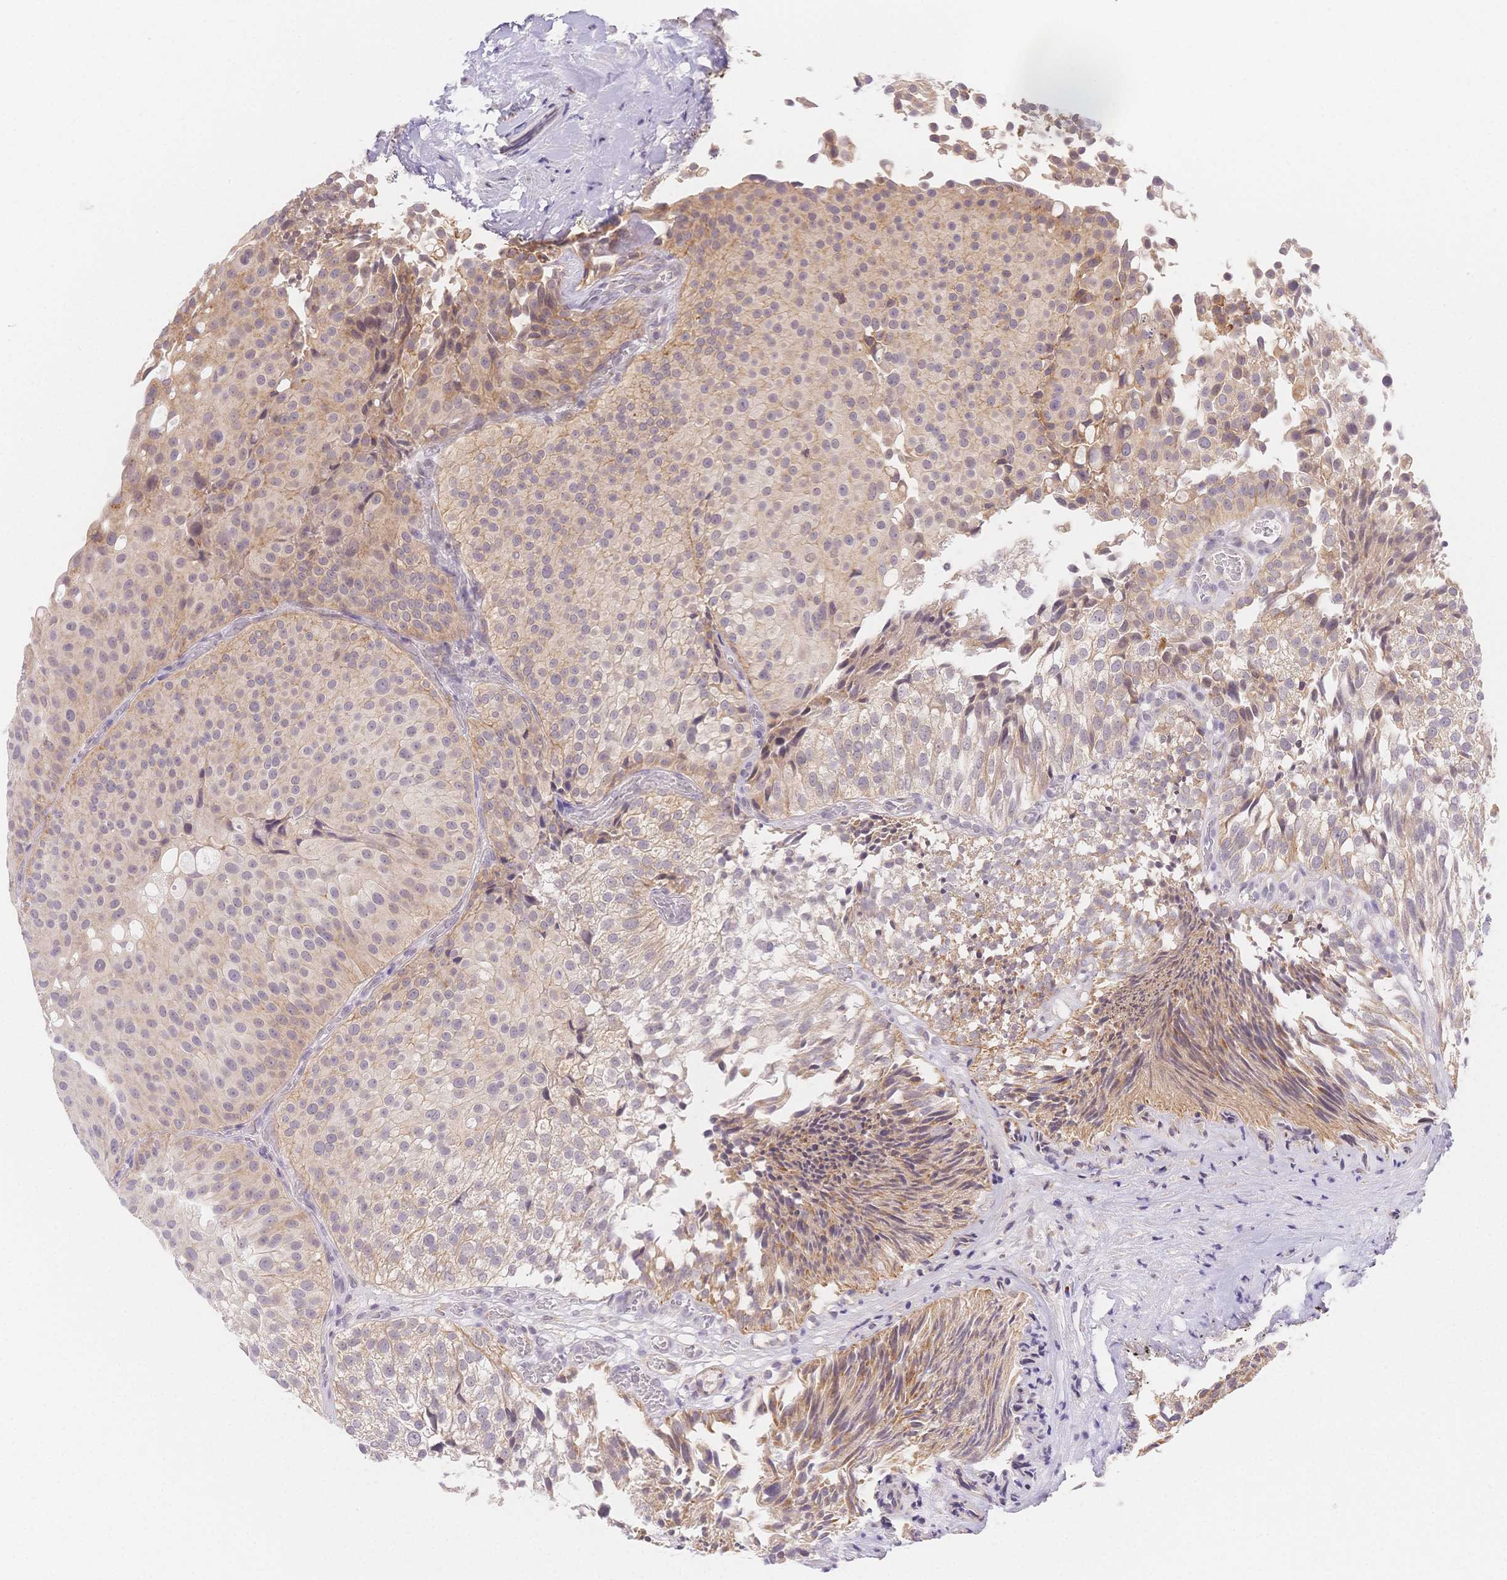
{"staining": {"intensity": "moderate", "quantity": "<25%", "location": "cytoplasmic/membranous"}, "tissue": "urothelial cancer", "cell_type": "Tumor cells", "image_type": "cancer", "snomed": [{"axis": "morphology", "description": "Urothelial carcinoma, Low grade"}, {"axis": "topography", "description": "Urinary bladder"}], "caption": "Urothelial carcinoma (low-grade) stained with IHC demonstrates moderate cytoplasmic/membranous staining in approximately <25% of tumor cells. Nuclei are stained in blue.", "gene": "CSN1S1", "patient": {"sex": "male", "age": 80}}